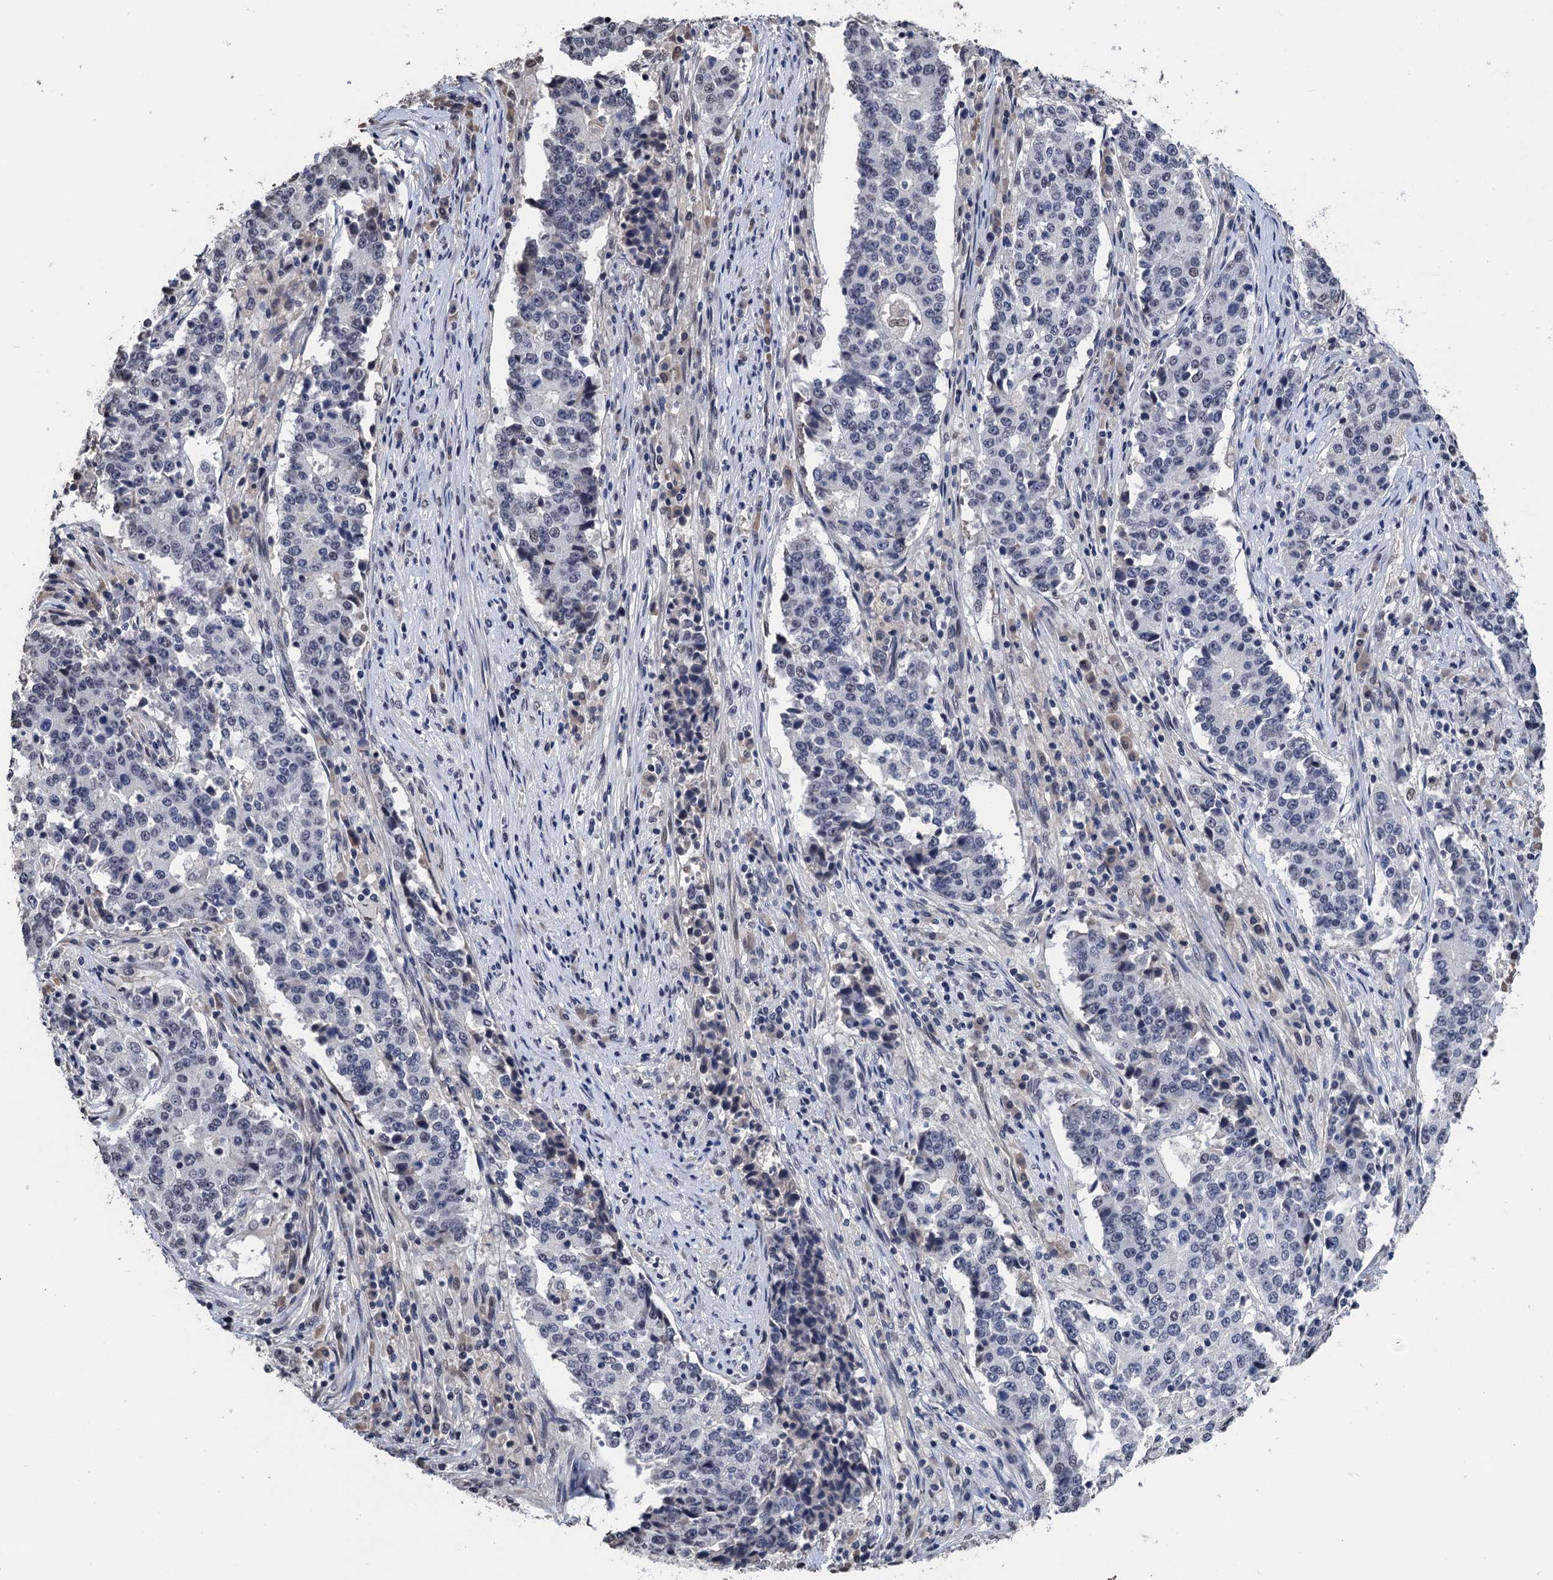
{"staining": {"intensity": "negative", "quantity": "none", "location": "none"}, "tissue": "stomach cancer", "cell_type": "Tumor cells", "image_type": "cancer", "snomed": [{"axis": "morphology", "description": "Adenocarcinoma, NOS"}, {"axis": "topography", "description": "Stomach"}], "caption": "A photomicrograph of human stomach adenocarcinoma is negative for staining in tumor cells.", "gene": "ART5", "patient": {"sex": "male", "age": 59}}